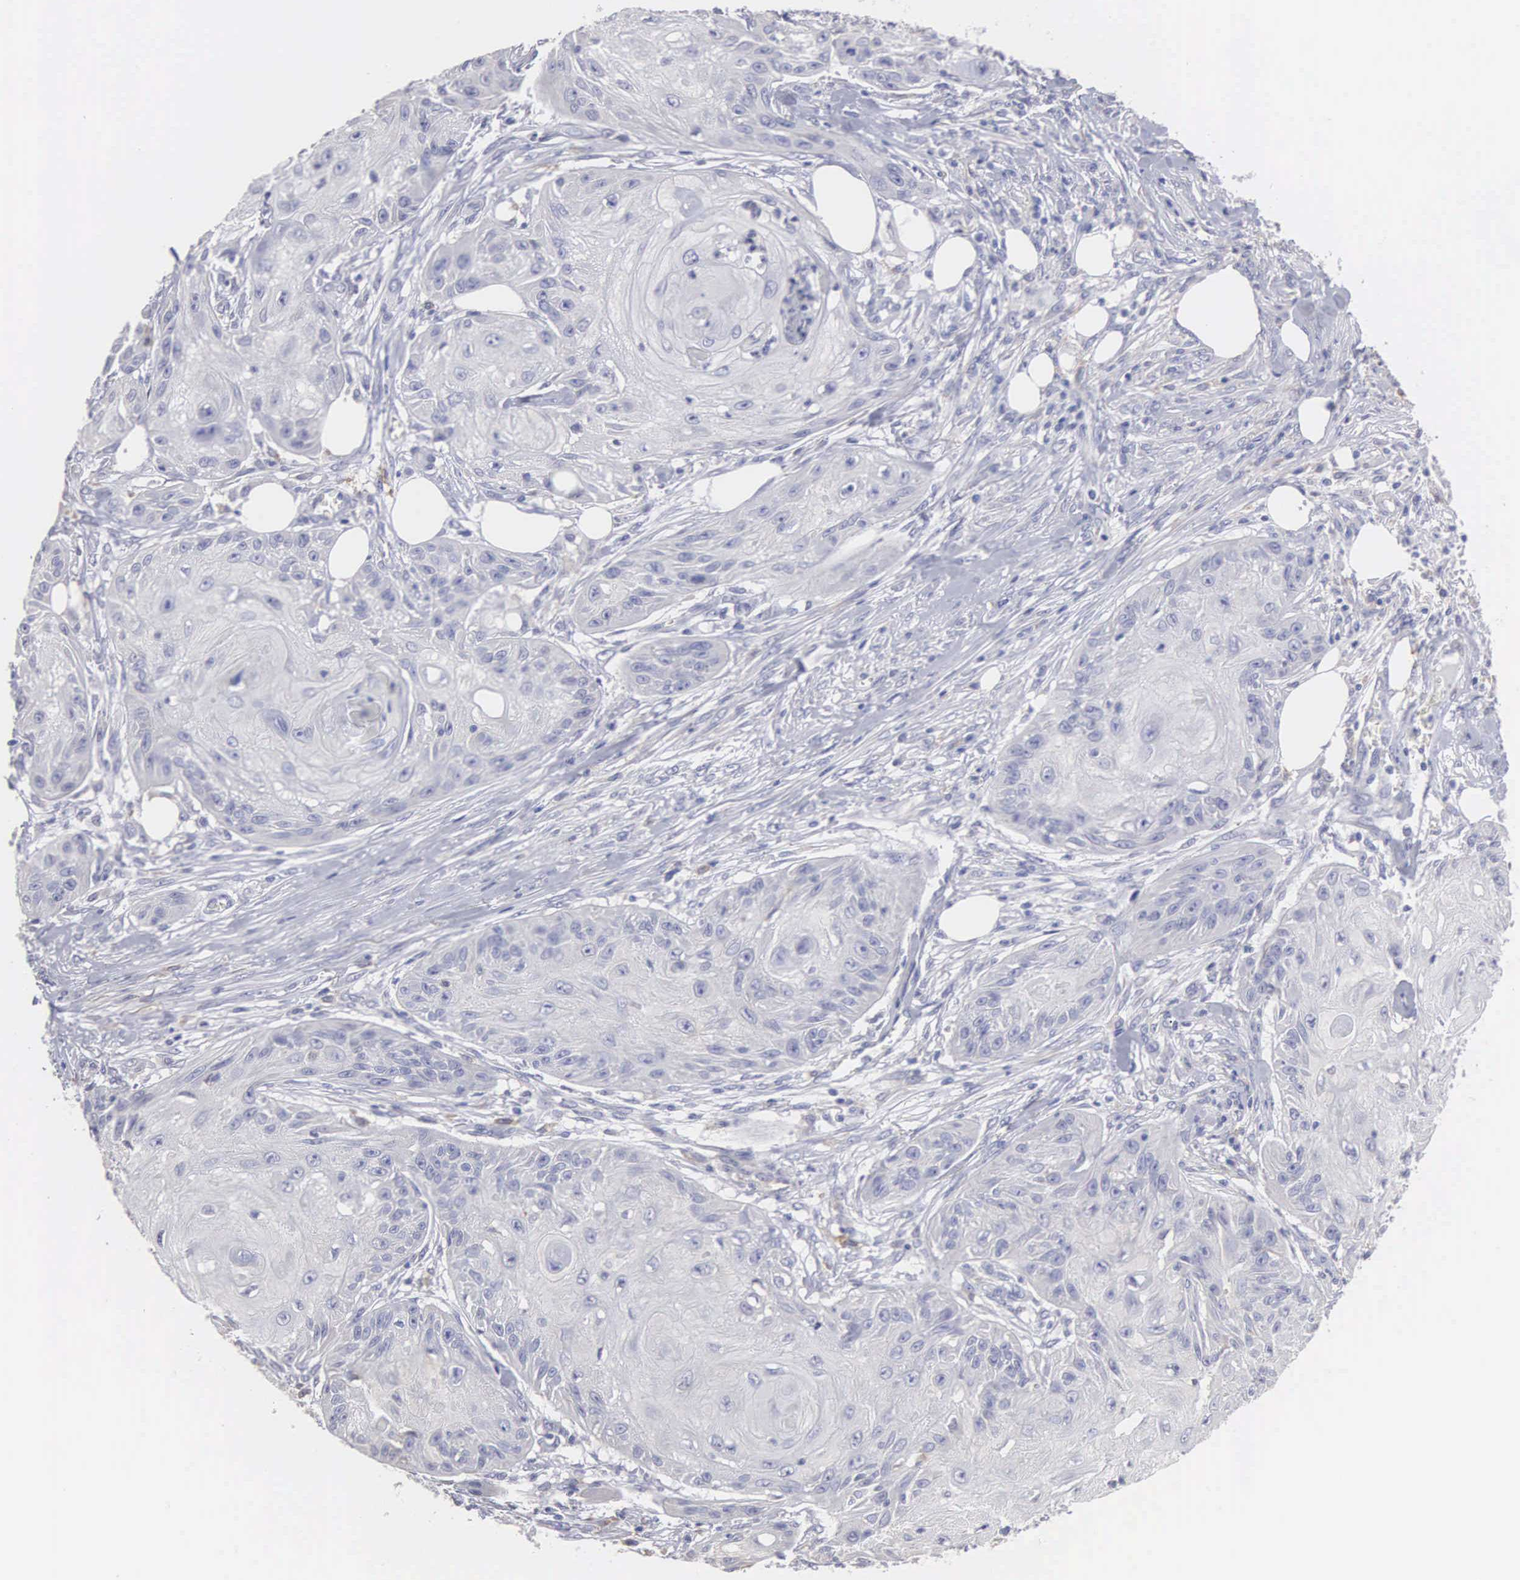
{"staining": {"intensity": "negative", "quantity": "none", "location": "none"}, "tissue": "skin cancer", "cell_type": "Tumor cells", "image_type": "cancer", "snomed": [{"axis": "morphology", "description": "Squamous cell carcinoma, NOS"}, {"axis": "topography", "description": "Skin"}], "caption": "Immunohistochemical staining of squamous cell carcinoma (skin) displays no significant expression in tumor cells.", "gene": "LIN52", "patient": {"sex": "female", "age": 88}}